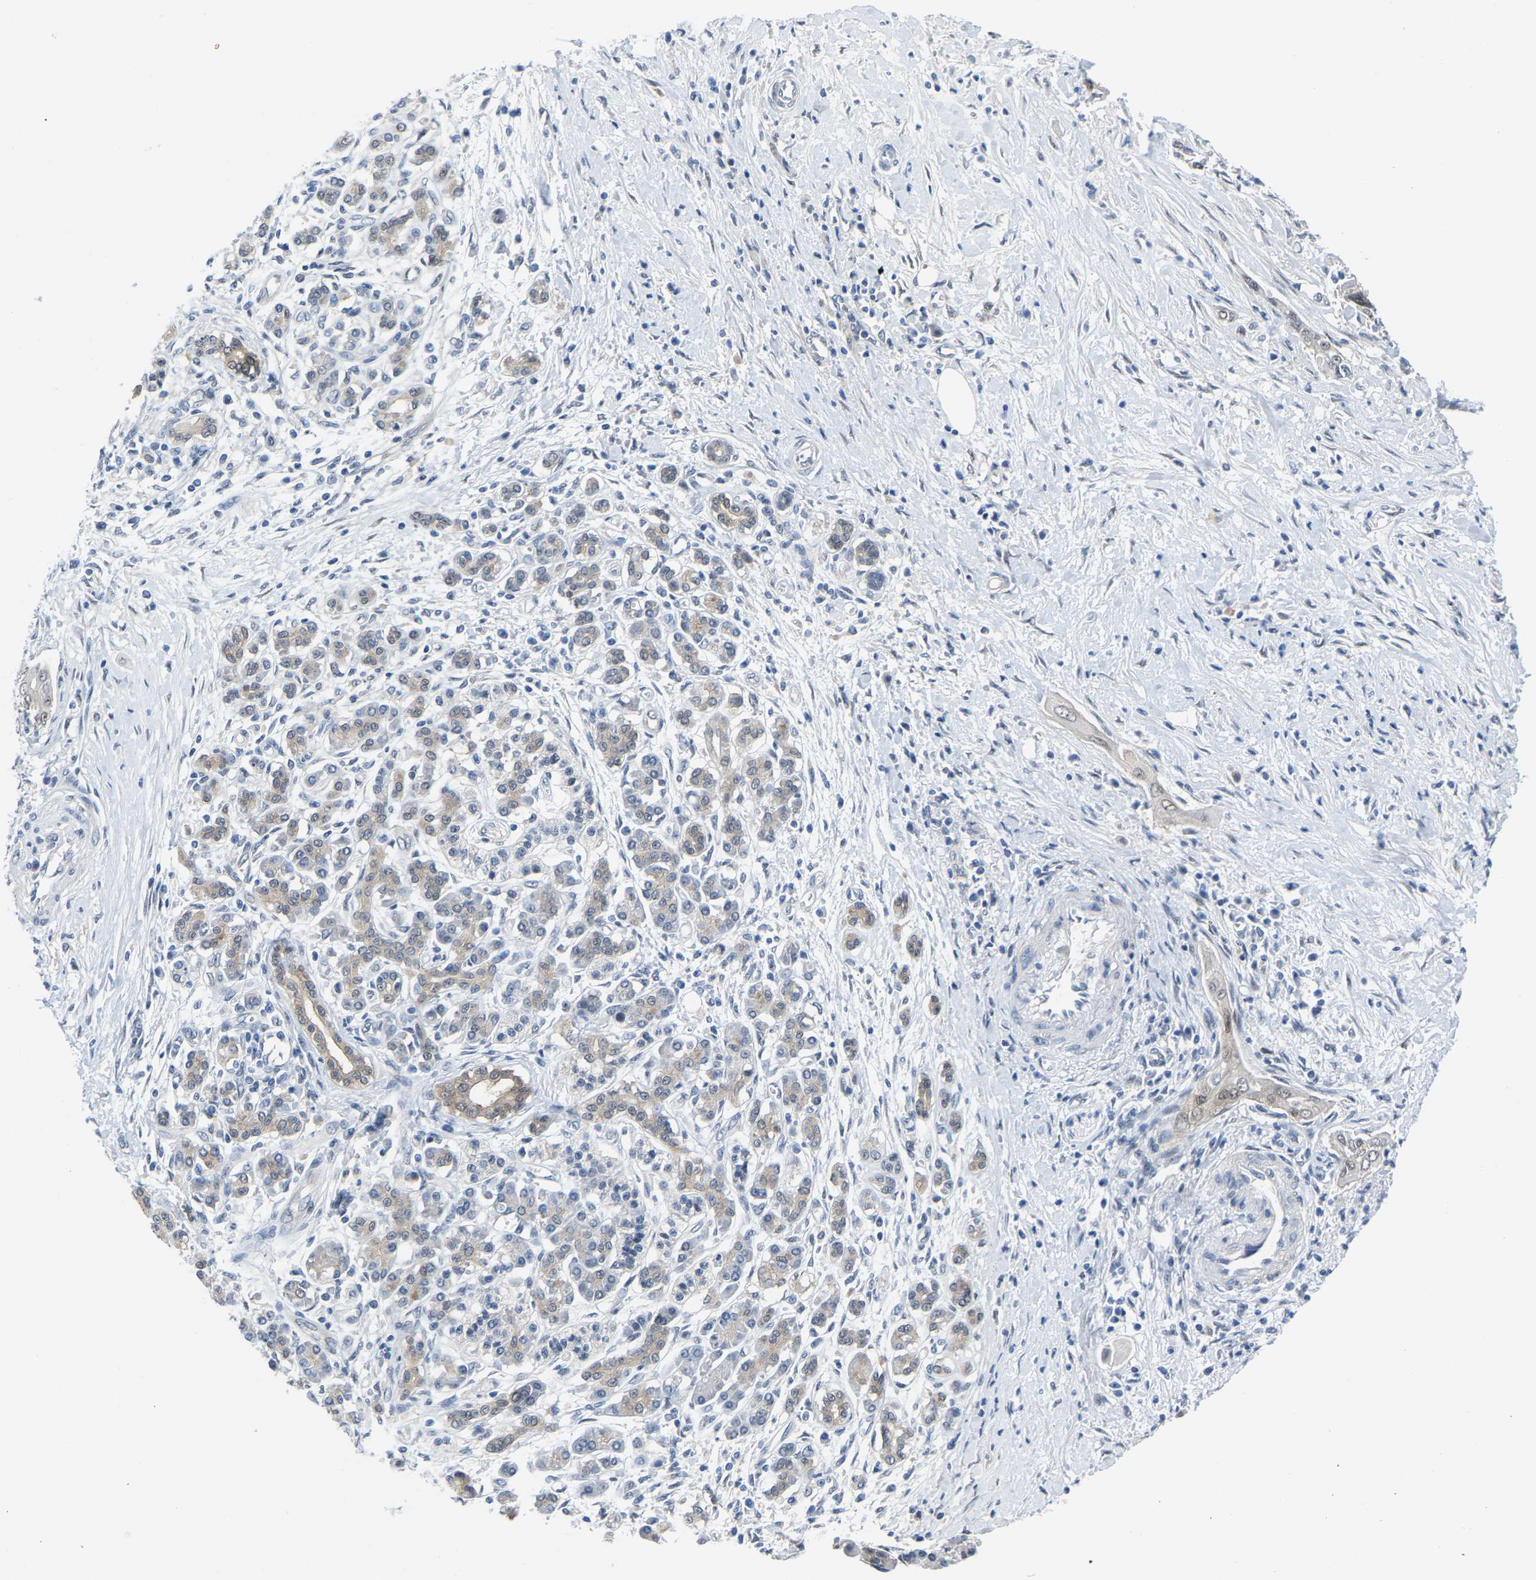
{"staining": {"intensity": "weak", "quantity": "25%-75%", "location": "cytoplasmic/membranous"}, "tissue": "pancreatic cancer", "cell_type": "Tumor cells", "image_type": "cancer", "snomed": [{"axis": "morphology", "description": "Adenocarcinoma, NOS"}, {"axis": "topography", "description": "Pancreas"}], "caption": "DAB (3,3'-diaminobenzidine) immunohistochemical staining of human pancreatic cancer (adenocarcinoma) shows weak cytoplasmic/membranous protein expression in approximately 25%-75% of tumor cells.", "gene": "SSH3", "patient": {"sex": "male", "age": 58}}